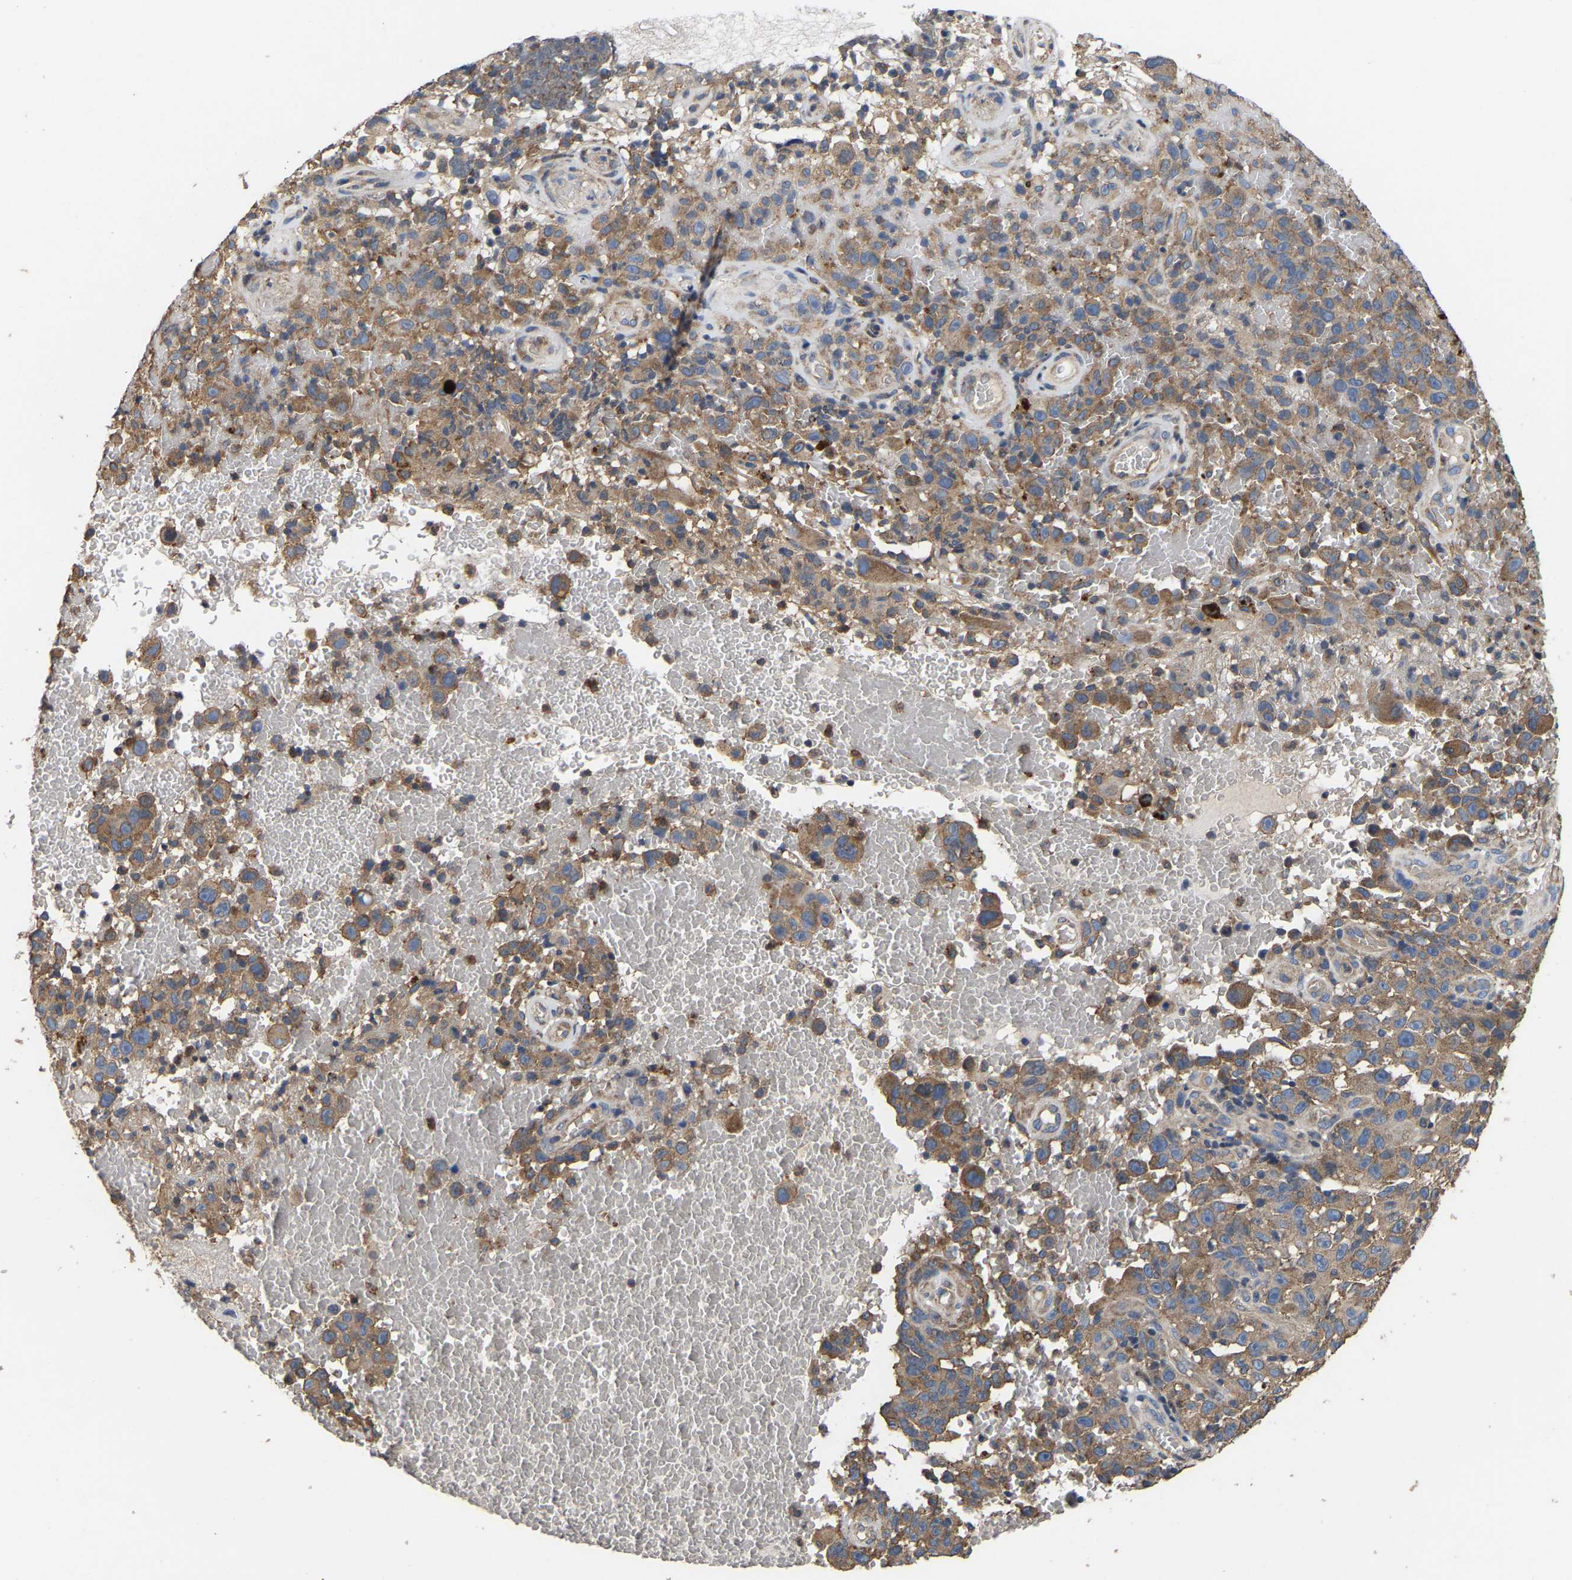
{"staining": {"intensity": "moderate", "quantity": ">75%", "location": "cytoplasmic/membranous"}, "tissue": "melanoma", "cell_type": "Tumor cells", "image_type": "cancer", "snomed": [{"axis": "morphology", "description": "Malignant melanoma, NOS"}, {"axis": "topography", "description": "Skin"}], "caption": "Protein analysis of melanoma tissue displays moderate cytoplasmic/membranous positivity in approximately >75% of tumor cells.", "gene": "AIMP2", "patient": {"sex": "female", "age": 82}}